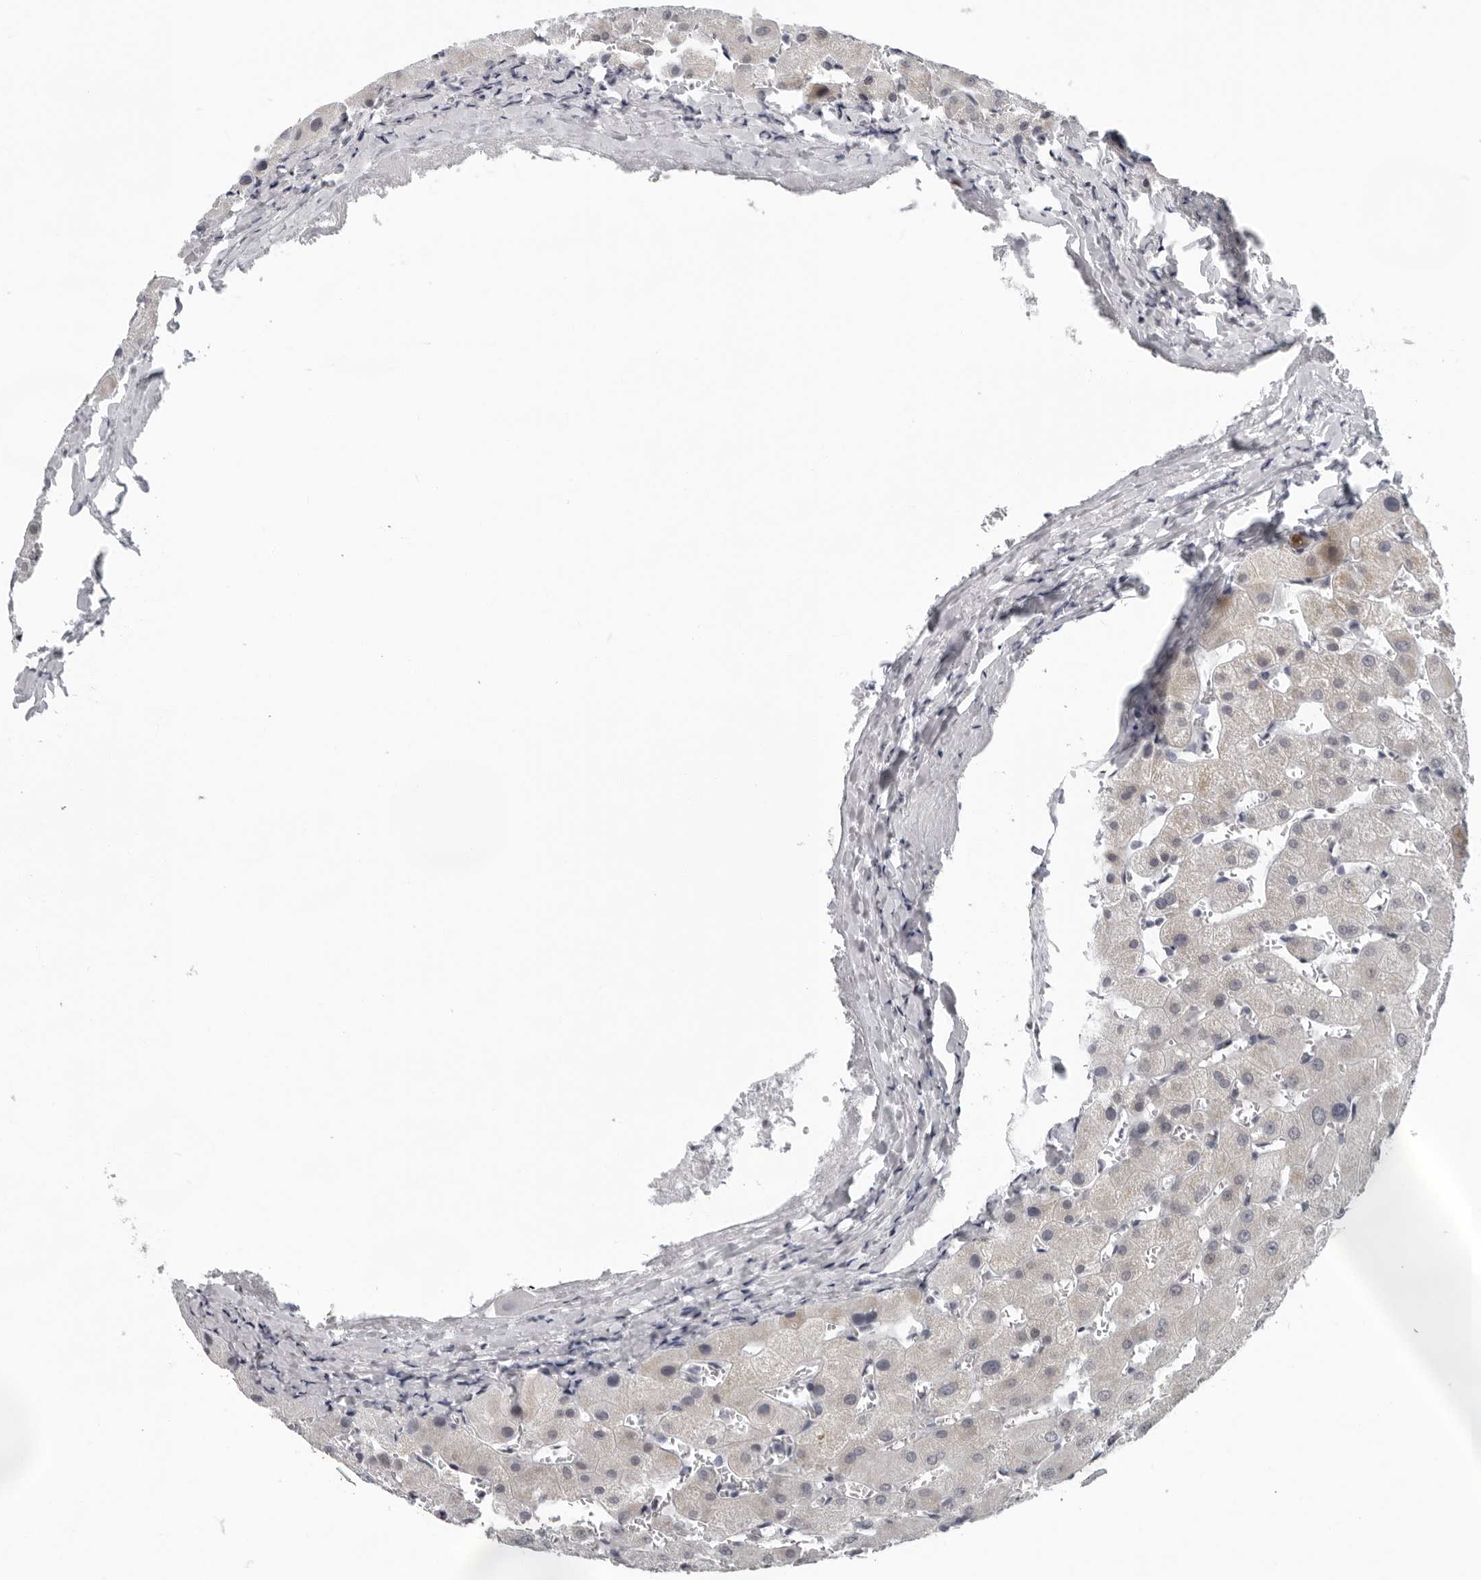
{"staining": {"intensity": "strong", "quantity": ">75%", "location": "cytoplasmic/membranous"}, "tissue": "liver", "cell_type": "Cholangiocytes", "image_type": "normal", "snomed": [{"axis": "morphology", "description": "Normal tissue, NOS"}, {"axis": "topography", "description": "Liver"}], "caption": "This histopathology image displays benign liver stained with immunohistochemistry to label a protein in brown. The cytoplasmic/membranous of cholangiocytes show strong positivity for the protein. Nuclei are counter-stained blue.", "gene": "CCDC28B", "patient": {"sex": "female", "age": 63}}